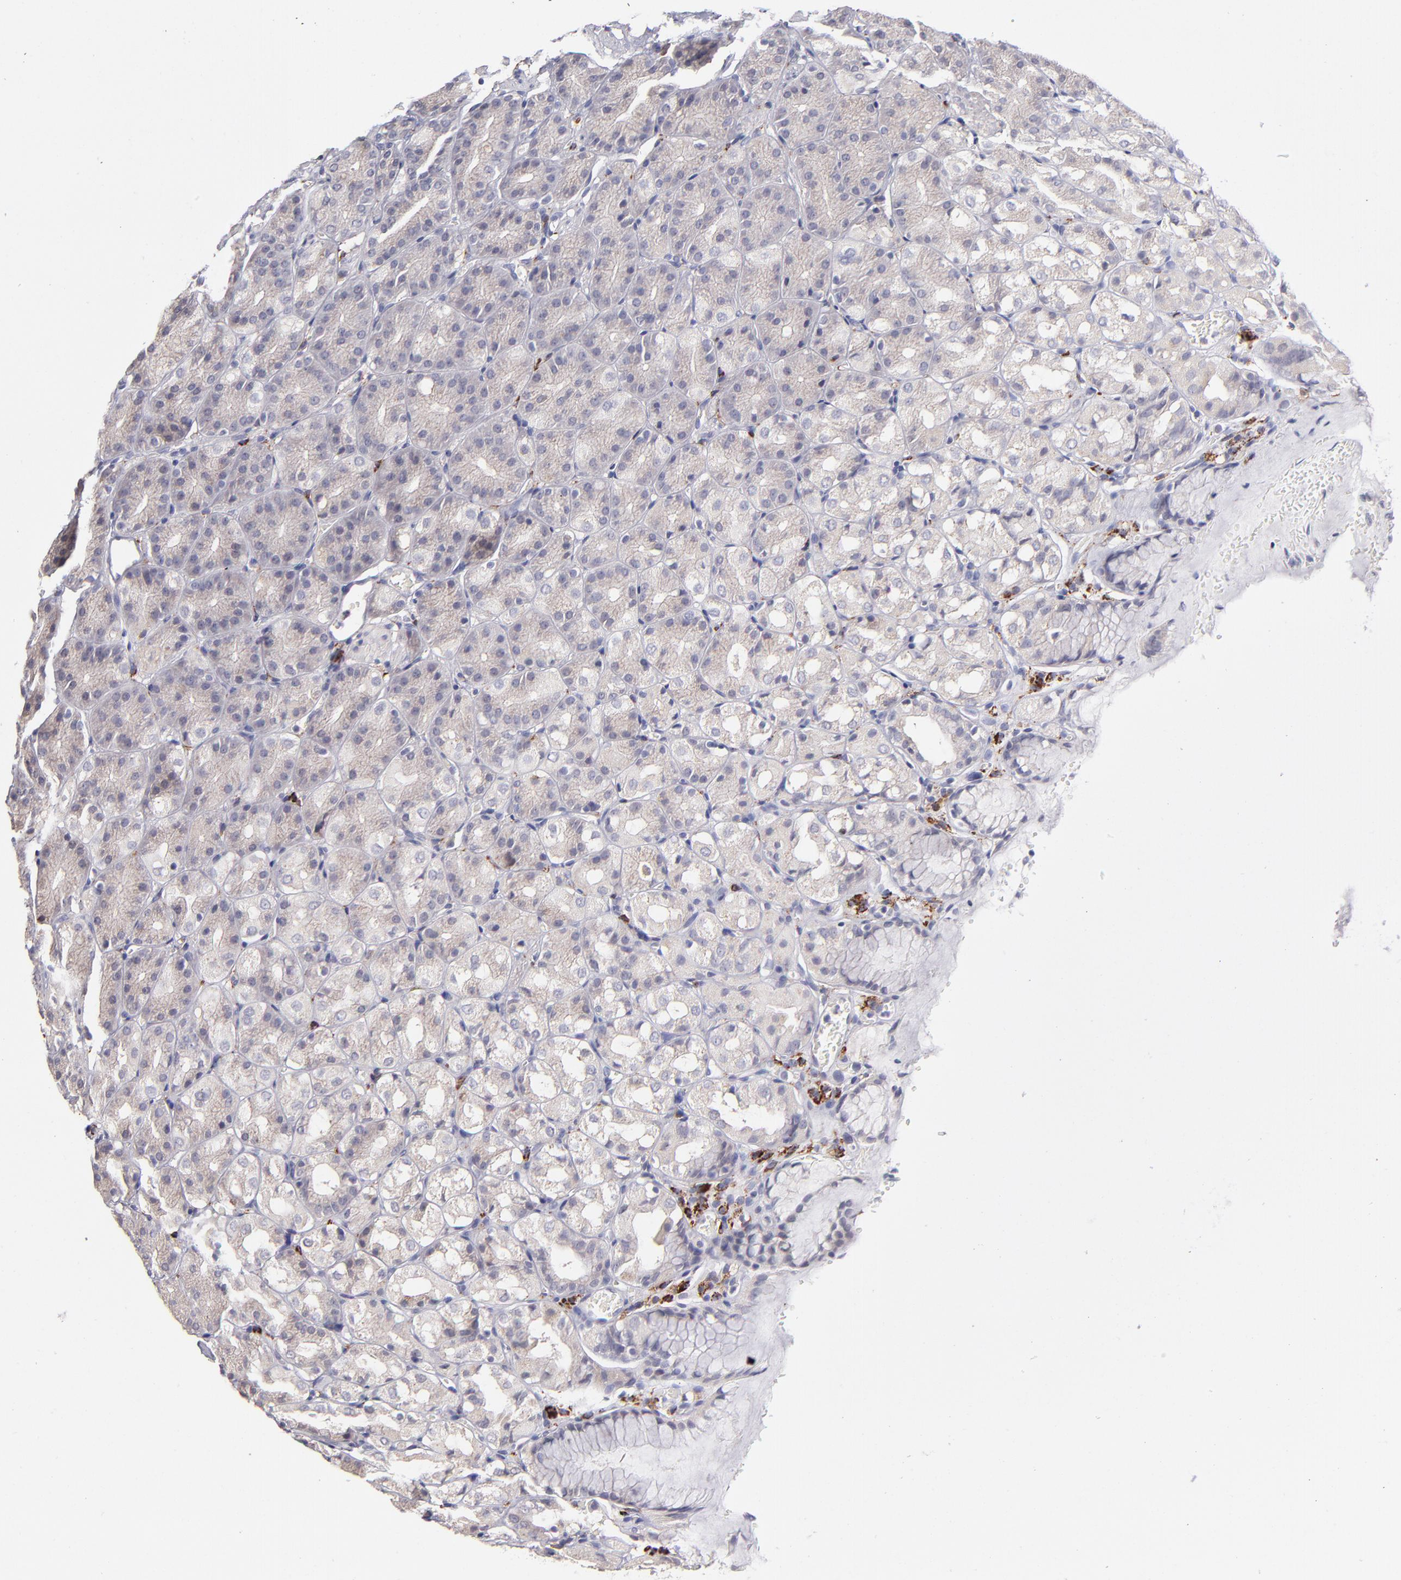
{"staining": {"intensity": "weak", "quantity": ">75%", "location": "cytoplasmic/membranous"}, "tissue": "stomach", "cell_type": "Glandular cells", "image_type": "normal", "snomed": [{"axis": "morphology", "description": "Normal tissue, NOS"}, {"axis": "topography", "description": "Stomach, upper"}], "caption": "Weak cytoplasmic/membranous staining for a protein is present in about >75% of glandular cells of benign stomach using immunohistochemistry (IHC).", "gene": "GLDC", "patient": {"sex": "female", "age": 81}}